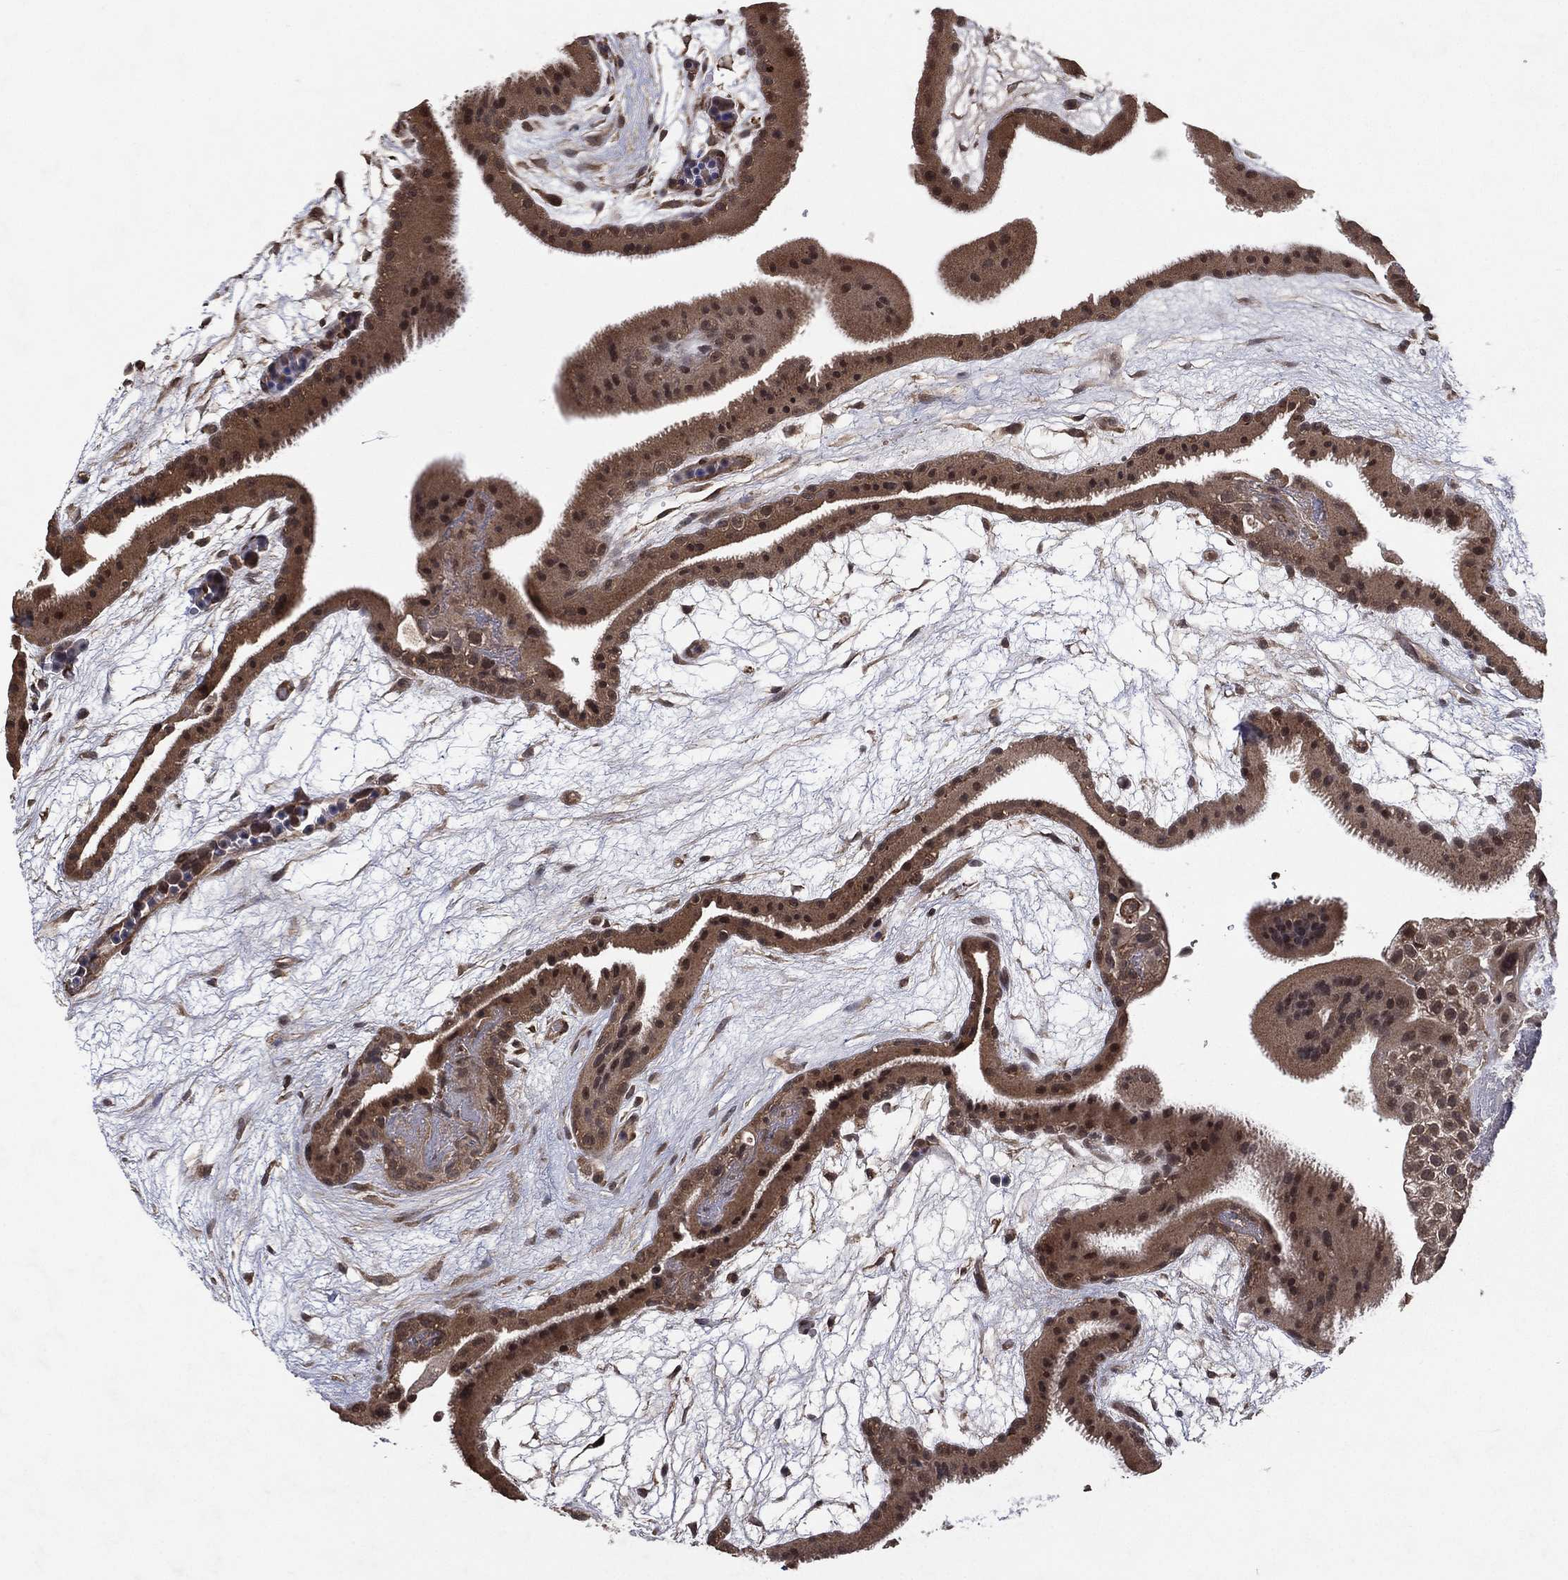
{"staining": {"intensity": "moderate", "quantity": "25%-75%", "location": "cytoplasmic/membranous"}, "tissue": "placenta", "cell_type": "Trophoblastic cells", "image_type": "normal", "snomed": [{"axis": "morphology", "description": "Normal tissue, NOS"}, {"axis": "topography", "description": "Placenta"}], "caption": "High-power microscopy captured an IHC photomicrograph of normal placenta, revealing moderate cytoplasmic/membranous expression in approximately 25%-75% of trophoblastic cells. (DAB (3,3'-diaminobenzidine) IHC with brightfield microscopy, high magnification).", "gene": "ATG4B", "patient": {"sex": "female", "age": 19}}